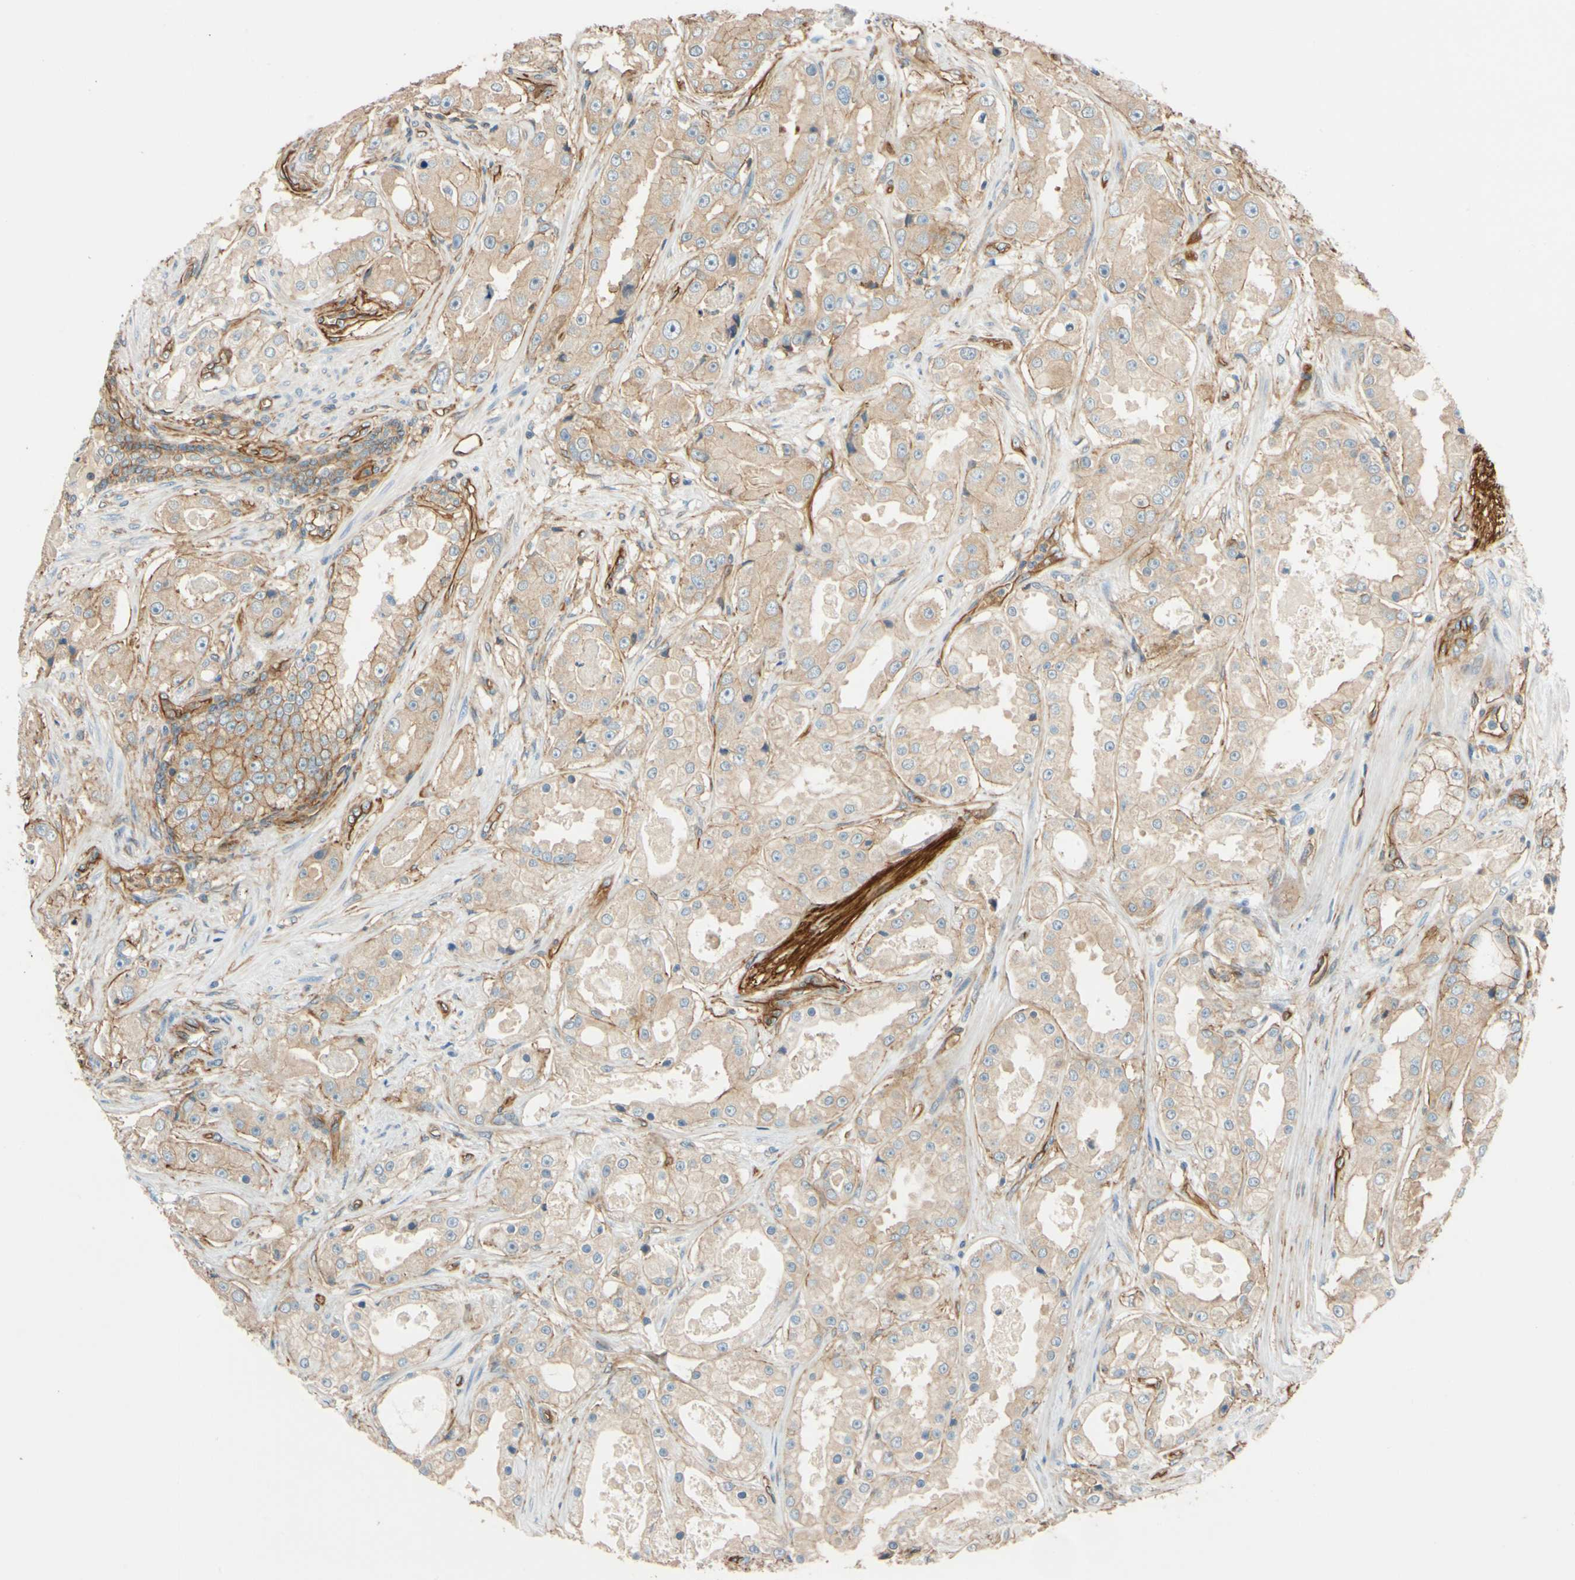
{"staining": {"intensity": "weak", "quantity": ">75%", "location": "cytoplasmic/membranous"}, "tissue": "prostate cancer", "cell_type": "Tumor cells", "image_type": "cancer", "snomed": [{"axis": "morphology", "description": "Adenocarcinoma, High grade"}, {"axis": "topography", "description": "Prostate"}], "caption": "Prostate cancer tissue exhibits weak cytoplasmic/membranous staining in about >75% of tumor cells", "gene": "SPTAN1", "patient": {"sex": "male", "age": 73}}